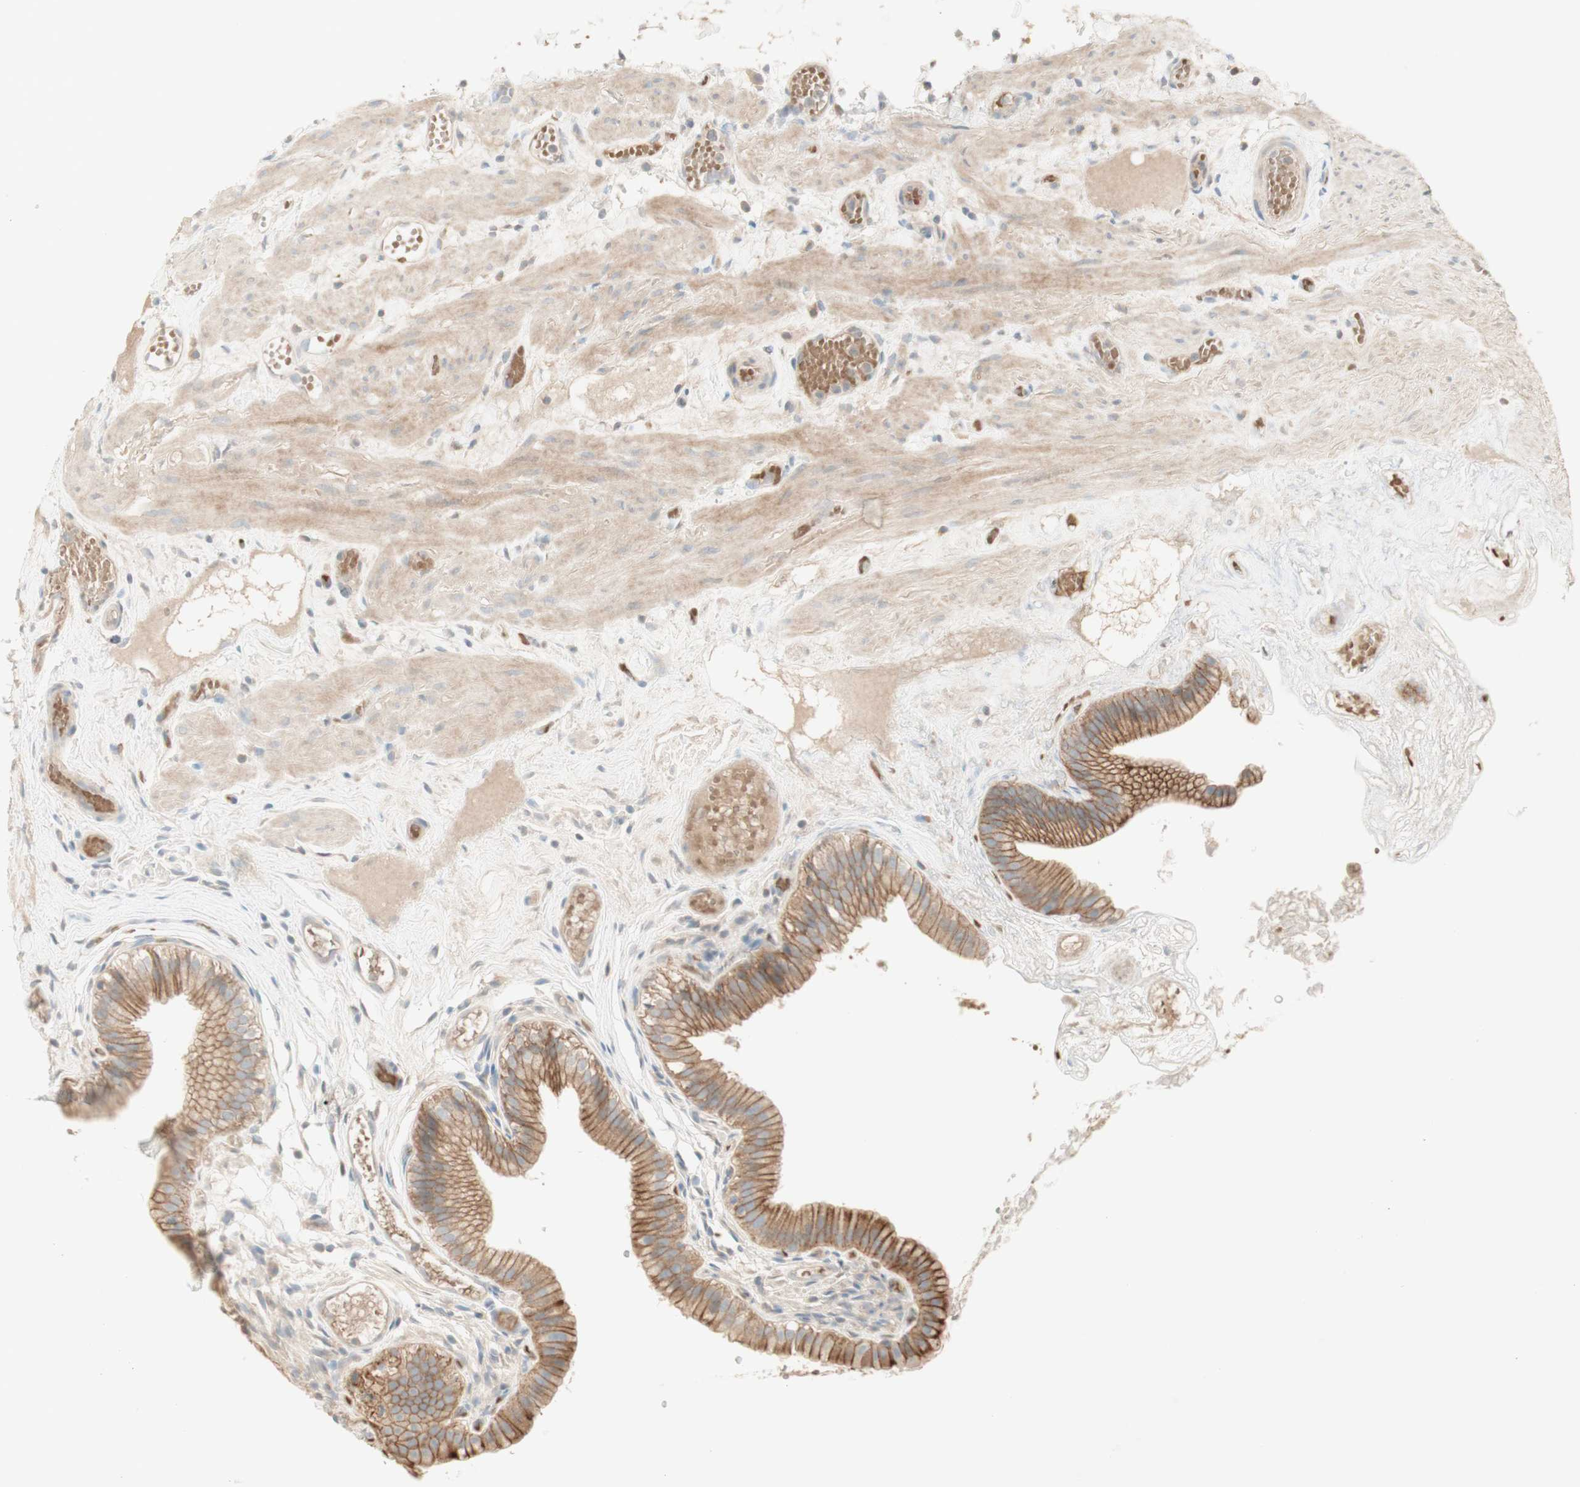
{"staining": {"intensity": "moderate", "quantity": ">75%", "location": "cytoplasmic/membranous"}, "tissue": "gallbladder", "cell_type": "Glandular cells", "image_type": "normal", "snomed": [{"axis": "morphology", "description": "Normal tissue, NOS"}, {"axis": "topography", "description": "Gallbladder"}], "caption": "Brown immunohistochemical staining in benign human gallbladder displays moderate cytoplasmic/membranous expression in approximately >75% of glandular cells.", "gene": "PTGER4", "patient": {"sex": "female", "age": 26}}